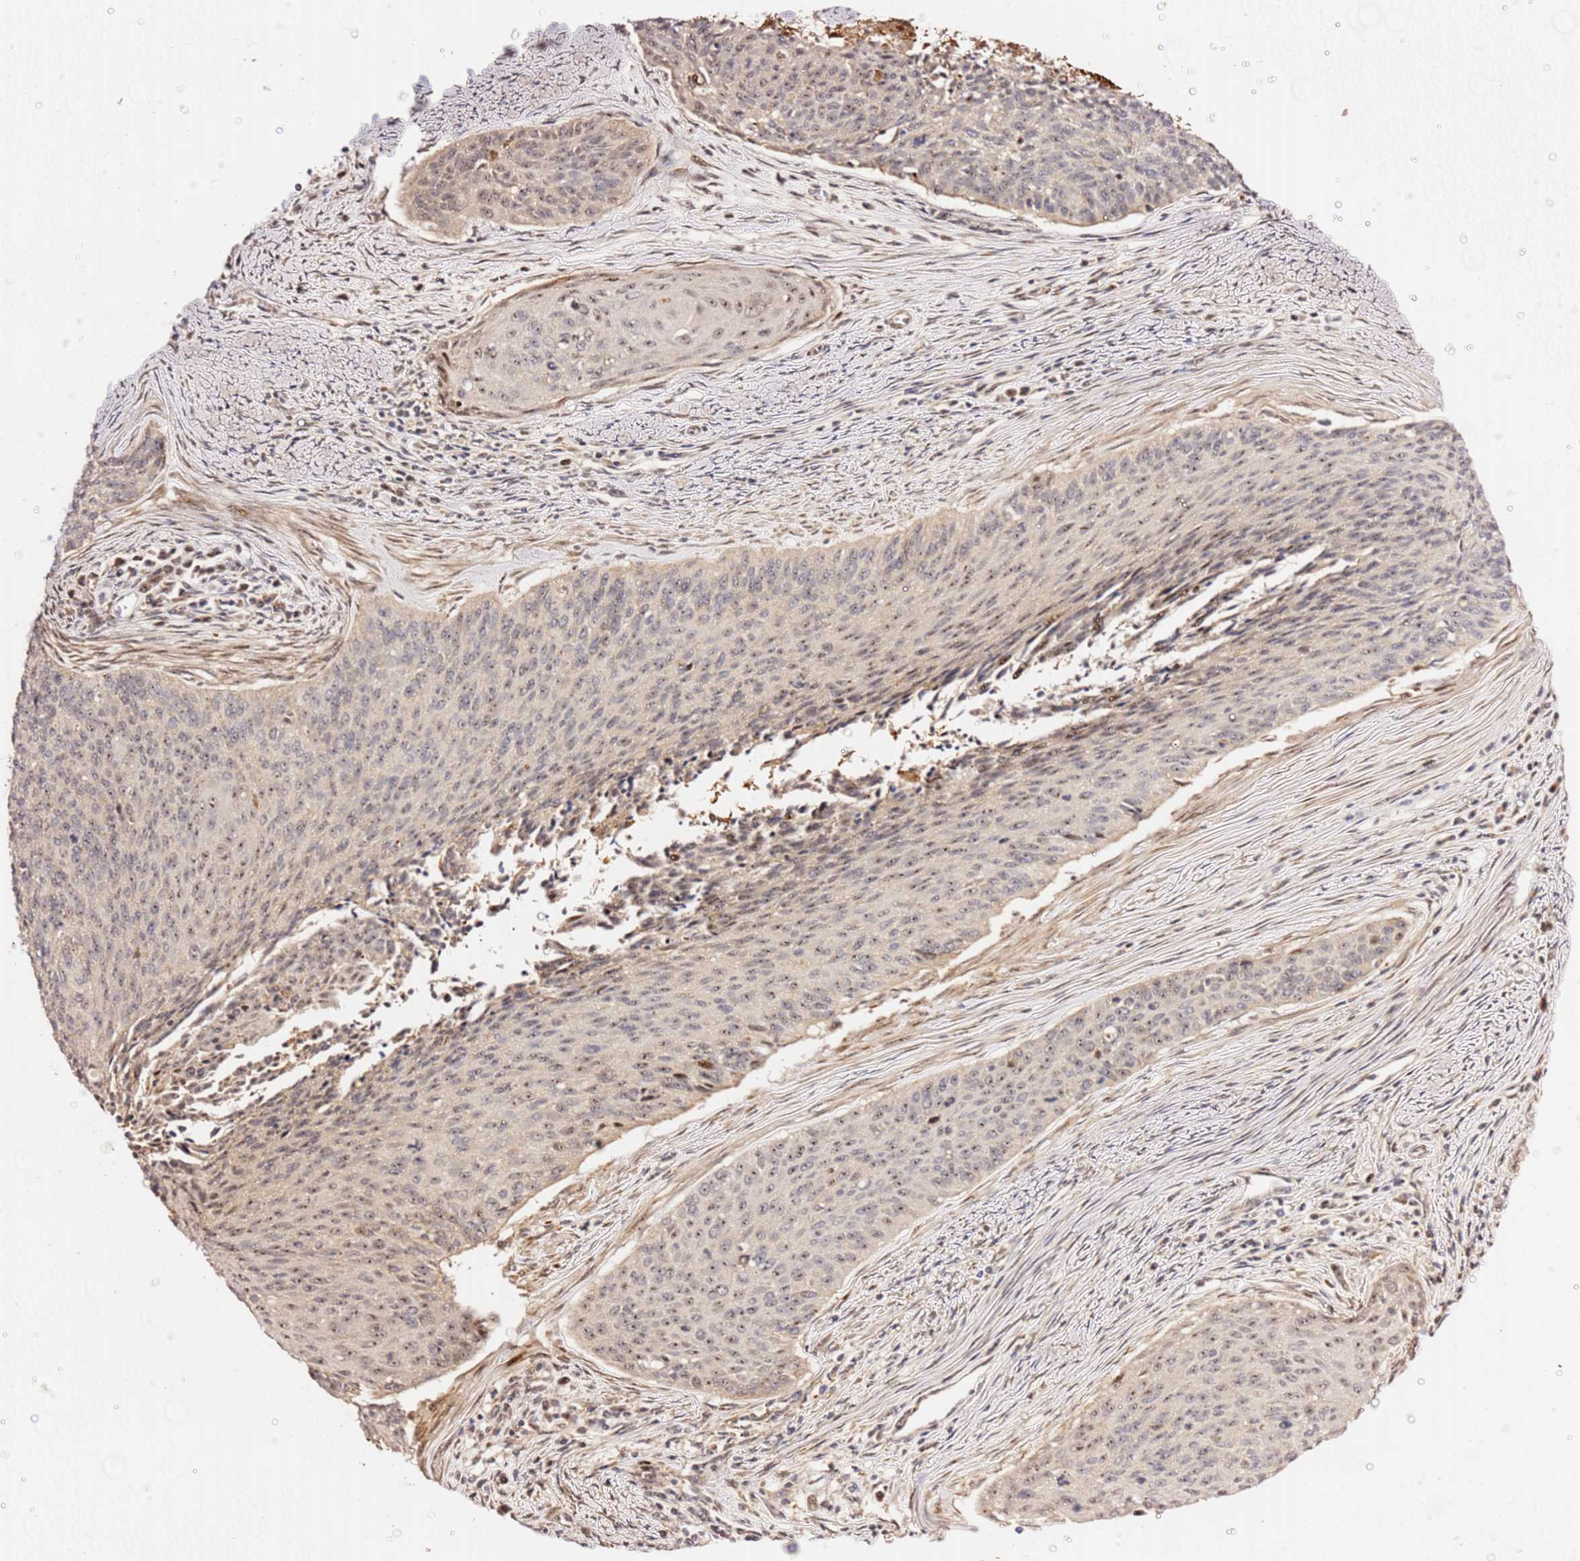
{"staining": {"intensity": "weak", "quantity": ">75%", "location": "nuclear"}, "tissue": "cervical cancer", "cell_type": "Tumor cells", "image_type": "cancer", "snomed": [{"axis": "morphology", "description": "Squamous cell carcinoma, NOS"}, {"axis": "topography", "description": "Cervix"}], "caption": "DAB immunohistochemical staining of squamous cell carcinoma (cervical) demonstrates weak nuclear protein positivity in approximately >75% of tumor cells. (DAB = brown stain, brightfield microscopy at high magnification).", "gene": "KIF25", "patient": {"sex": "female", "age": 55}}